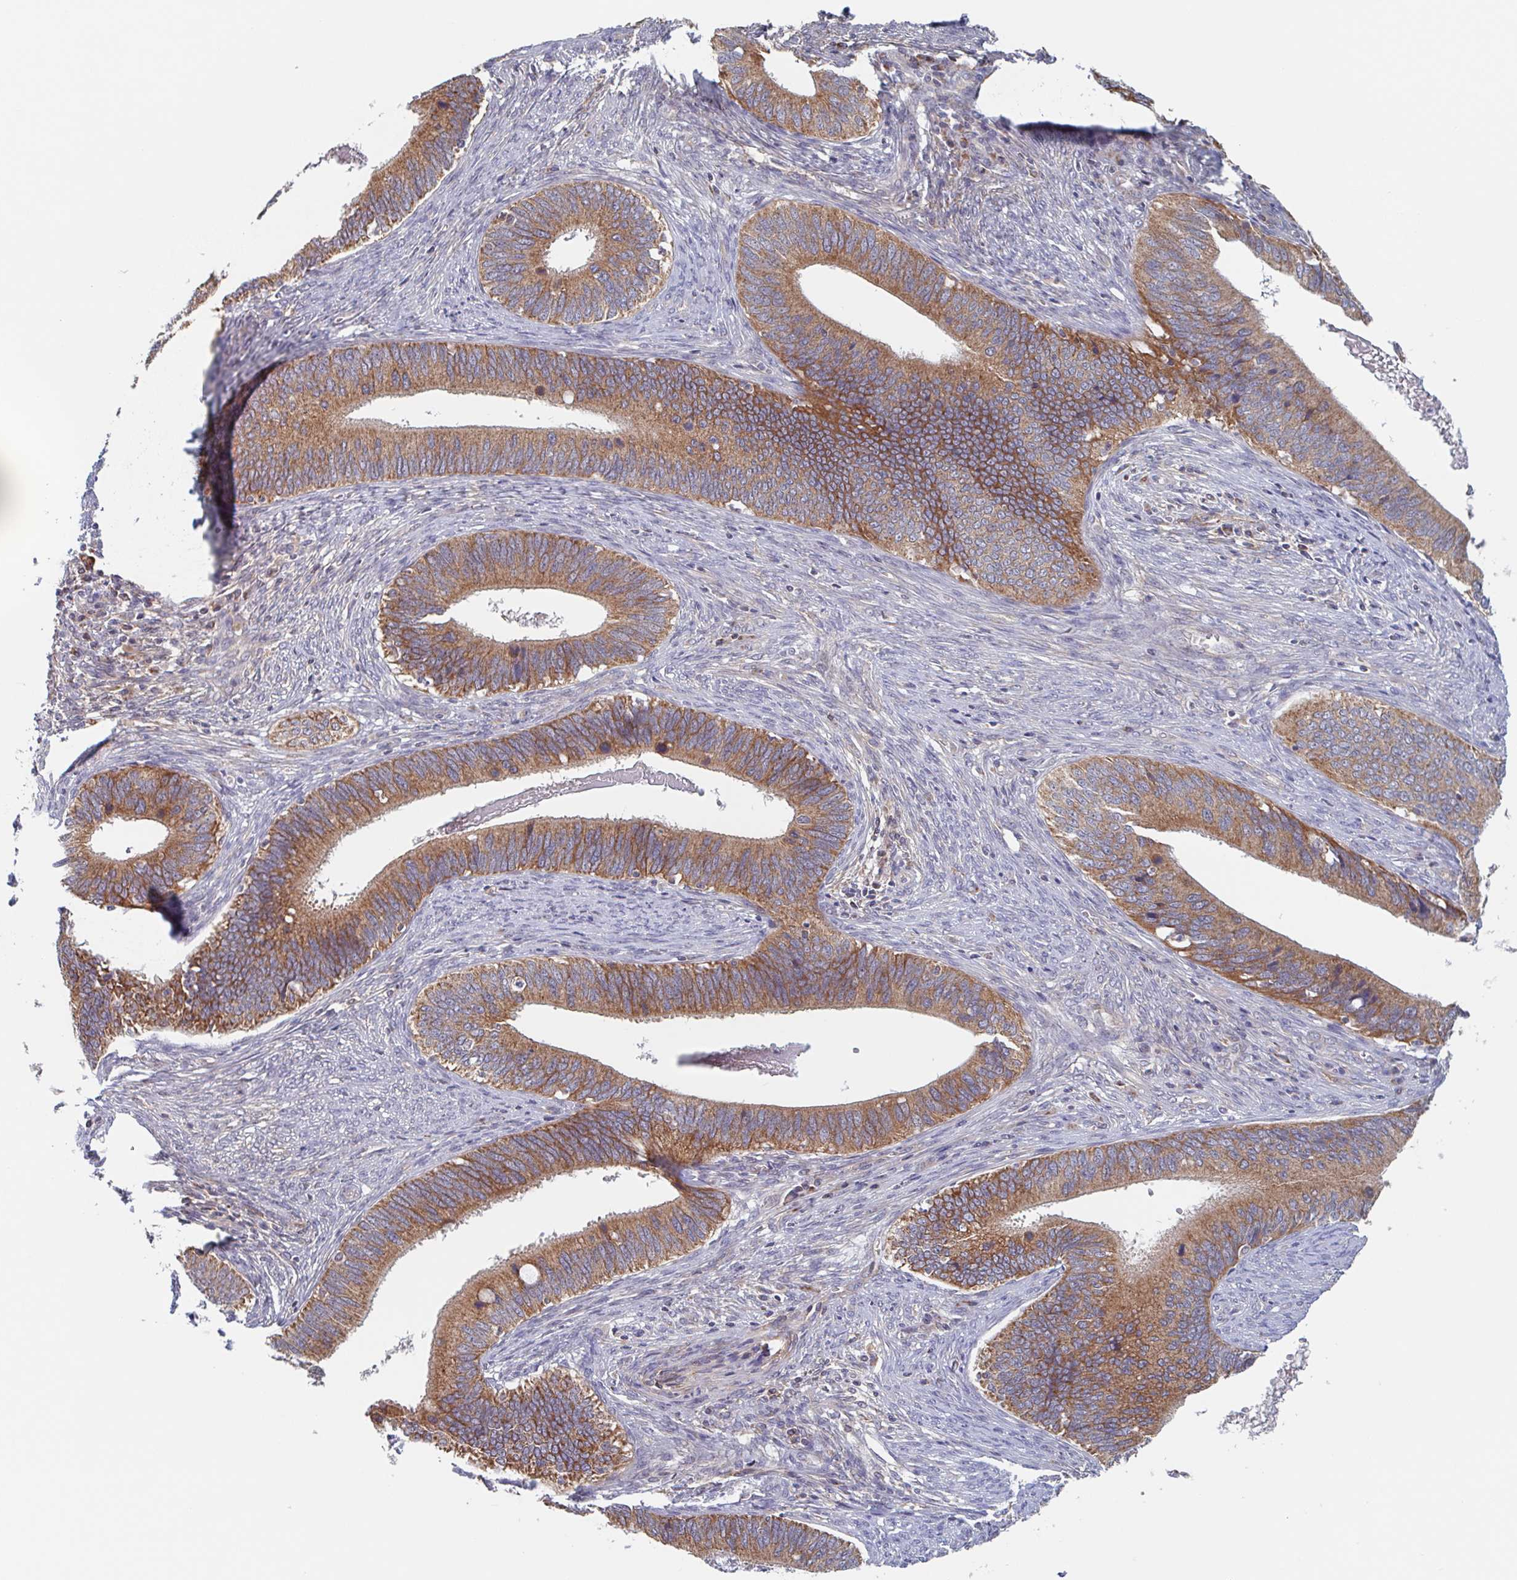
{"staining": {"intensity": "strong", "quantity": ">75%", "location": "cytoplasmic/membranous"}, "tissue": "cervical cancer", "cell_type": "Tumor cells", "image_type": "cancer", "snomed": [{"axis": "morphology", "description": "Adenocarcinoma, NOS"}, {"axis": "topography", "description": "Cervix"}], "caption": "Cervical cancer (adenocarcinoma) stained with a protein marker exhibits strong staining in tumor cells.", "gene": "SURF1", "patient": {"sex": "female", "age": 42}}